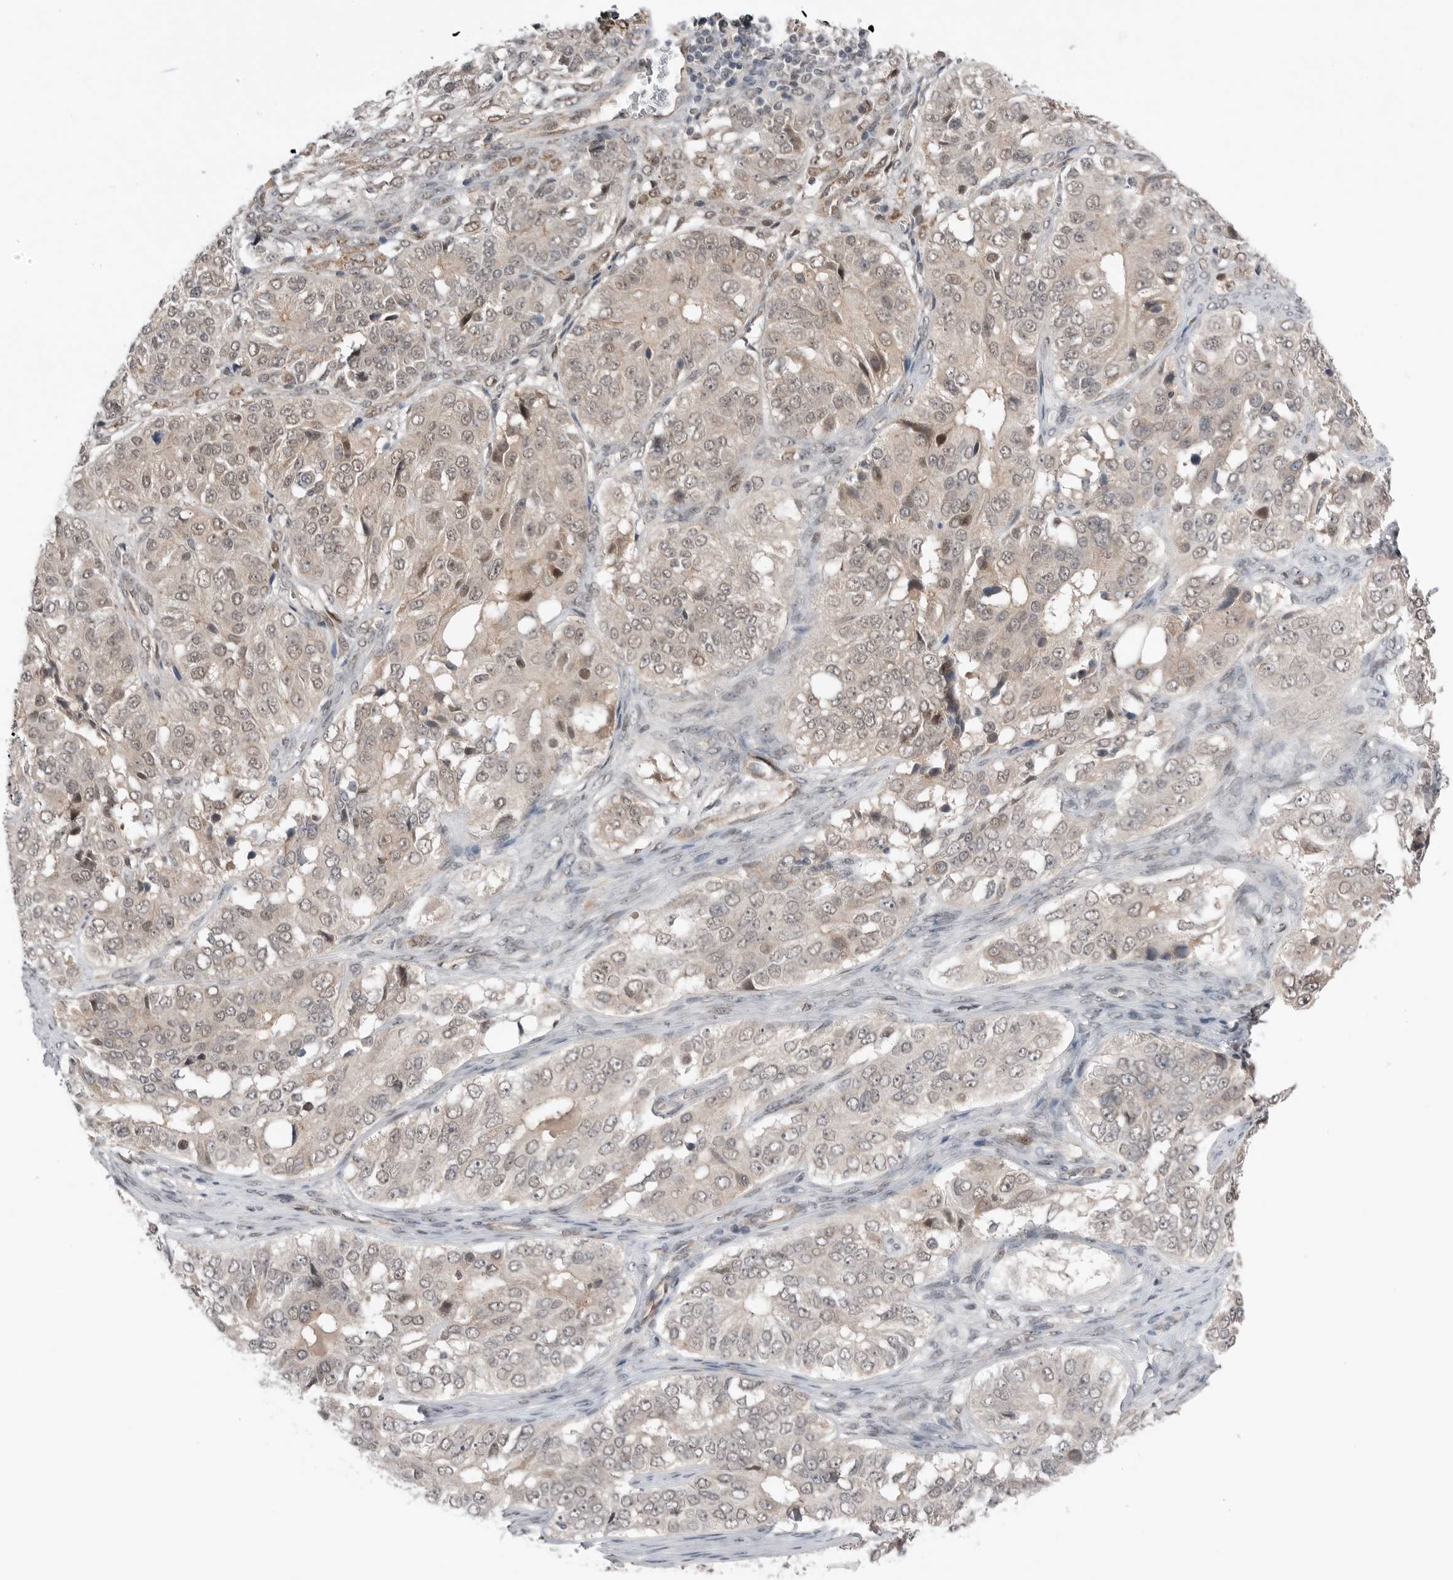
{"staining": {"intensity": "weak", "quantity": "25%-75%", "location": "cytoplasmic/membranous,nuclear"}, "tissue": "ovarian cancer", "cell_type": "Tumor cells", "image_type": "cancer", "snomed": [{"axis": "morphology", "description": "Carcinoma, endometroid"}, {"axis": "topography", "description": "Ovary"}], "caption": "Protein staining by immunohistochemistry (IHC) shows weak cytoplasmic/membranous and nuclear staining in about 25%-75% of tumor cells in ovarian cancer (endometroid carcinoma).", "gene": "NTAQ1", "patient": {"sex": "female", "age": 51}}